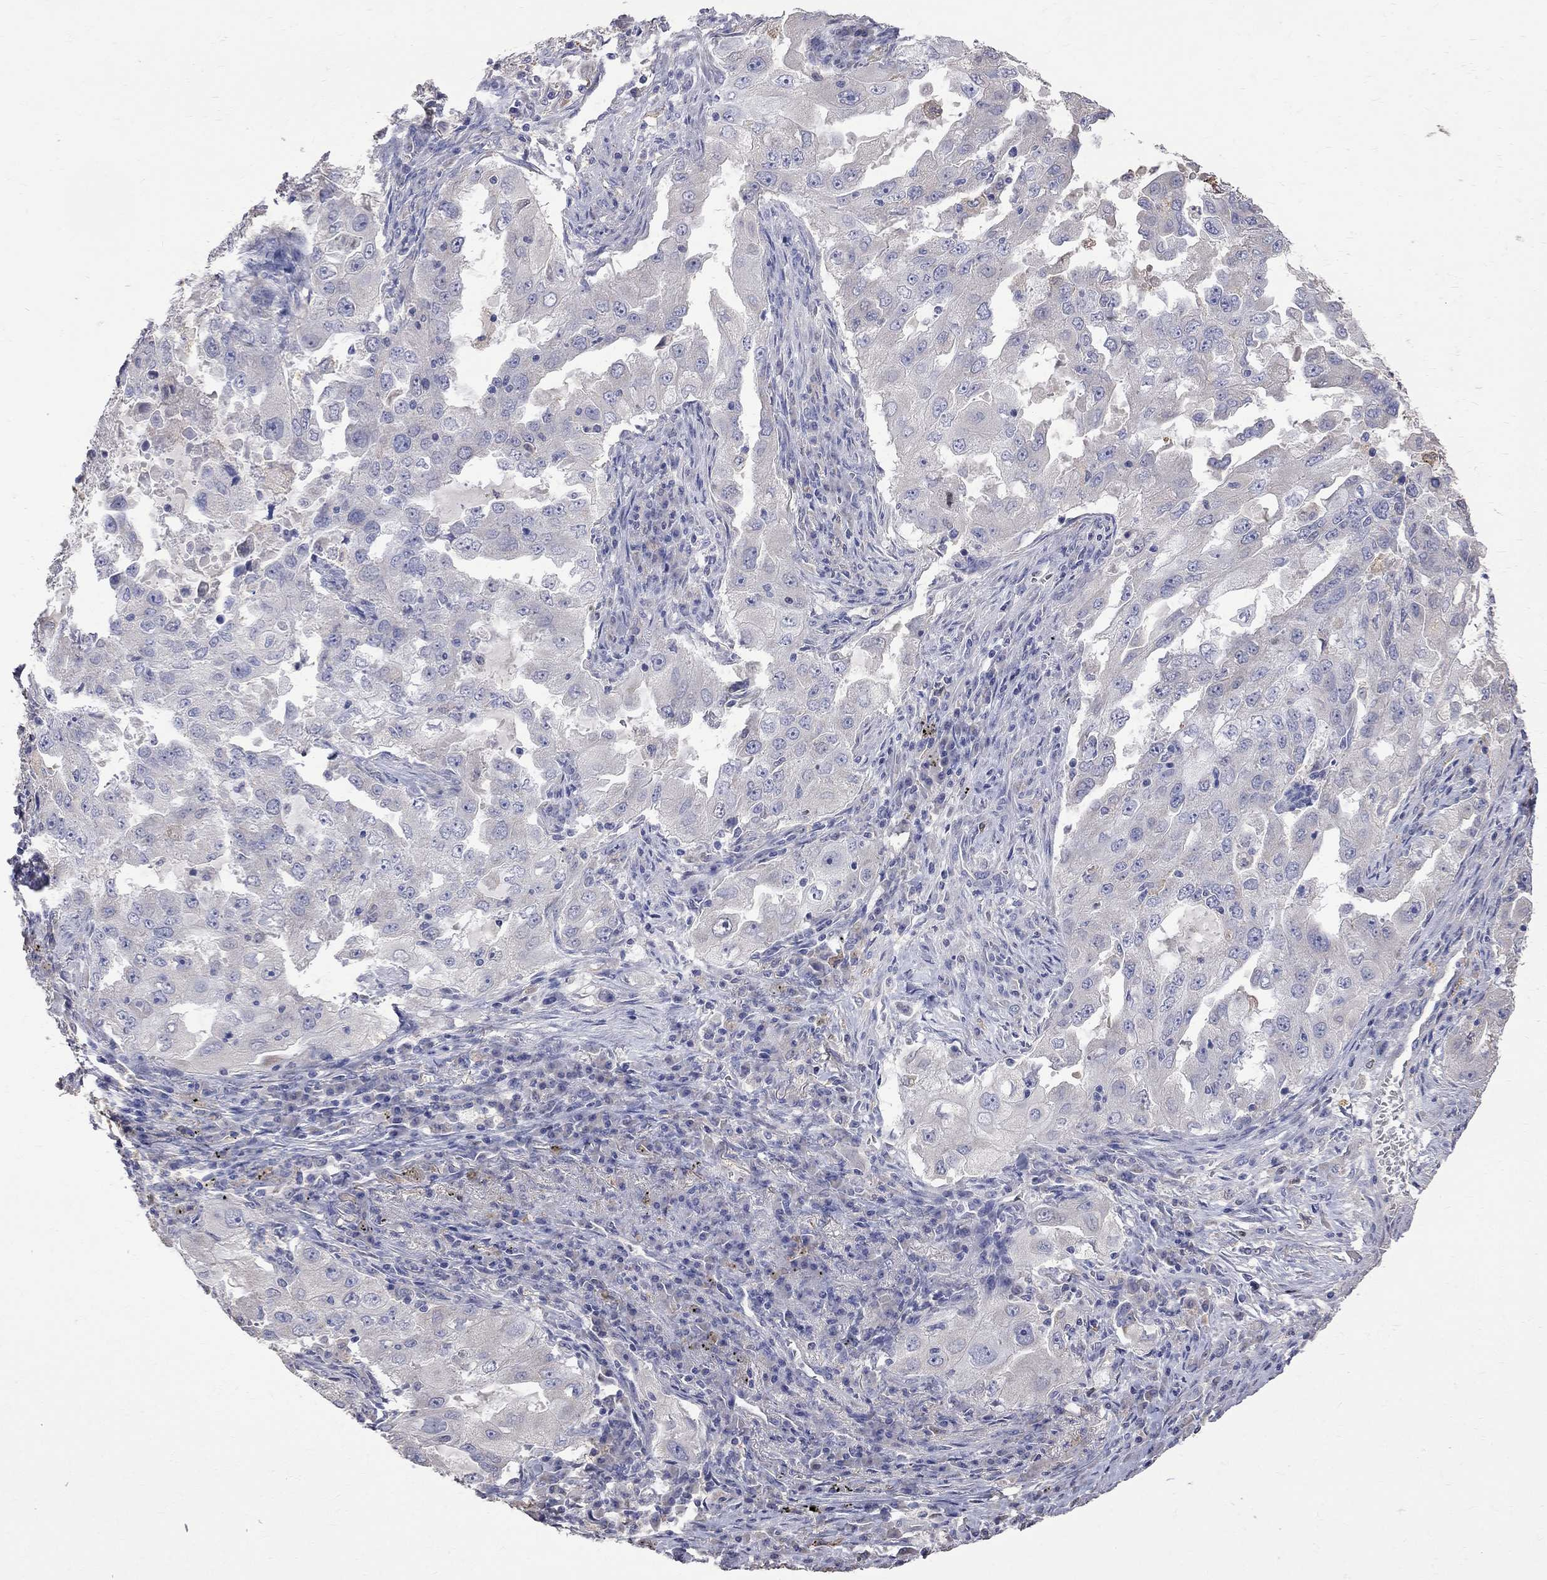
{"staining": {"intensity": "negative", "quantity": "none", "location": "none"}, "tissue": "lung cancer", "cell_type": "Tumor cells", "image_type": "cancer", "snomed": [{"axis": "morphology", "description": "Adenocarcinoma, NOS"}, {"axis": "topography", "description": "Lung"}], "caption": "The image shows no staining of tumor cells in lung adenocarcinoma.", "gene": "CKAP2", "patient": {"sex": "female", "age": 61}}